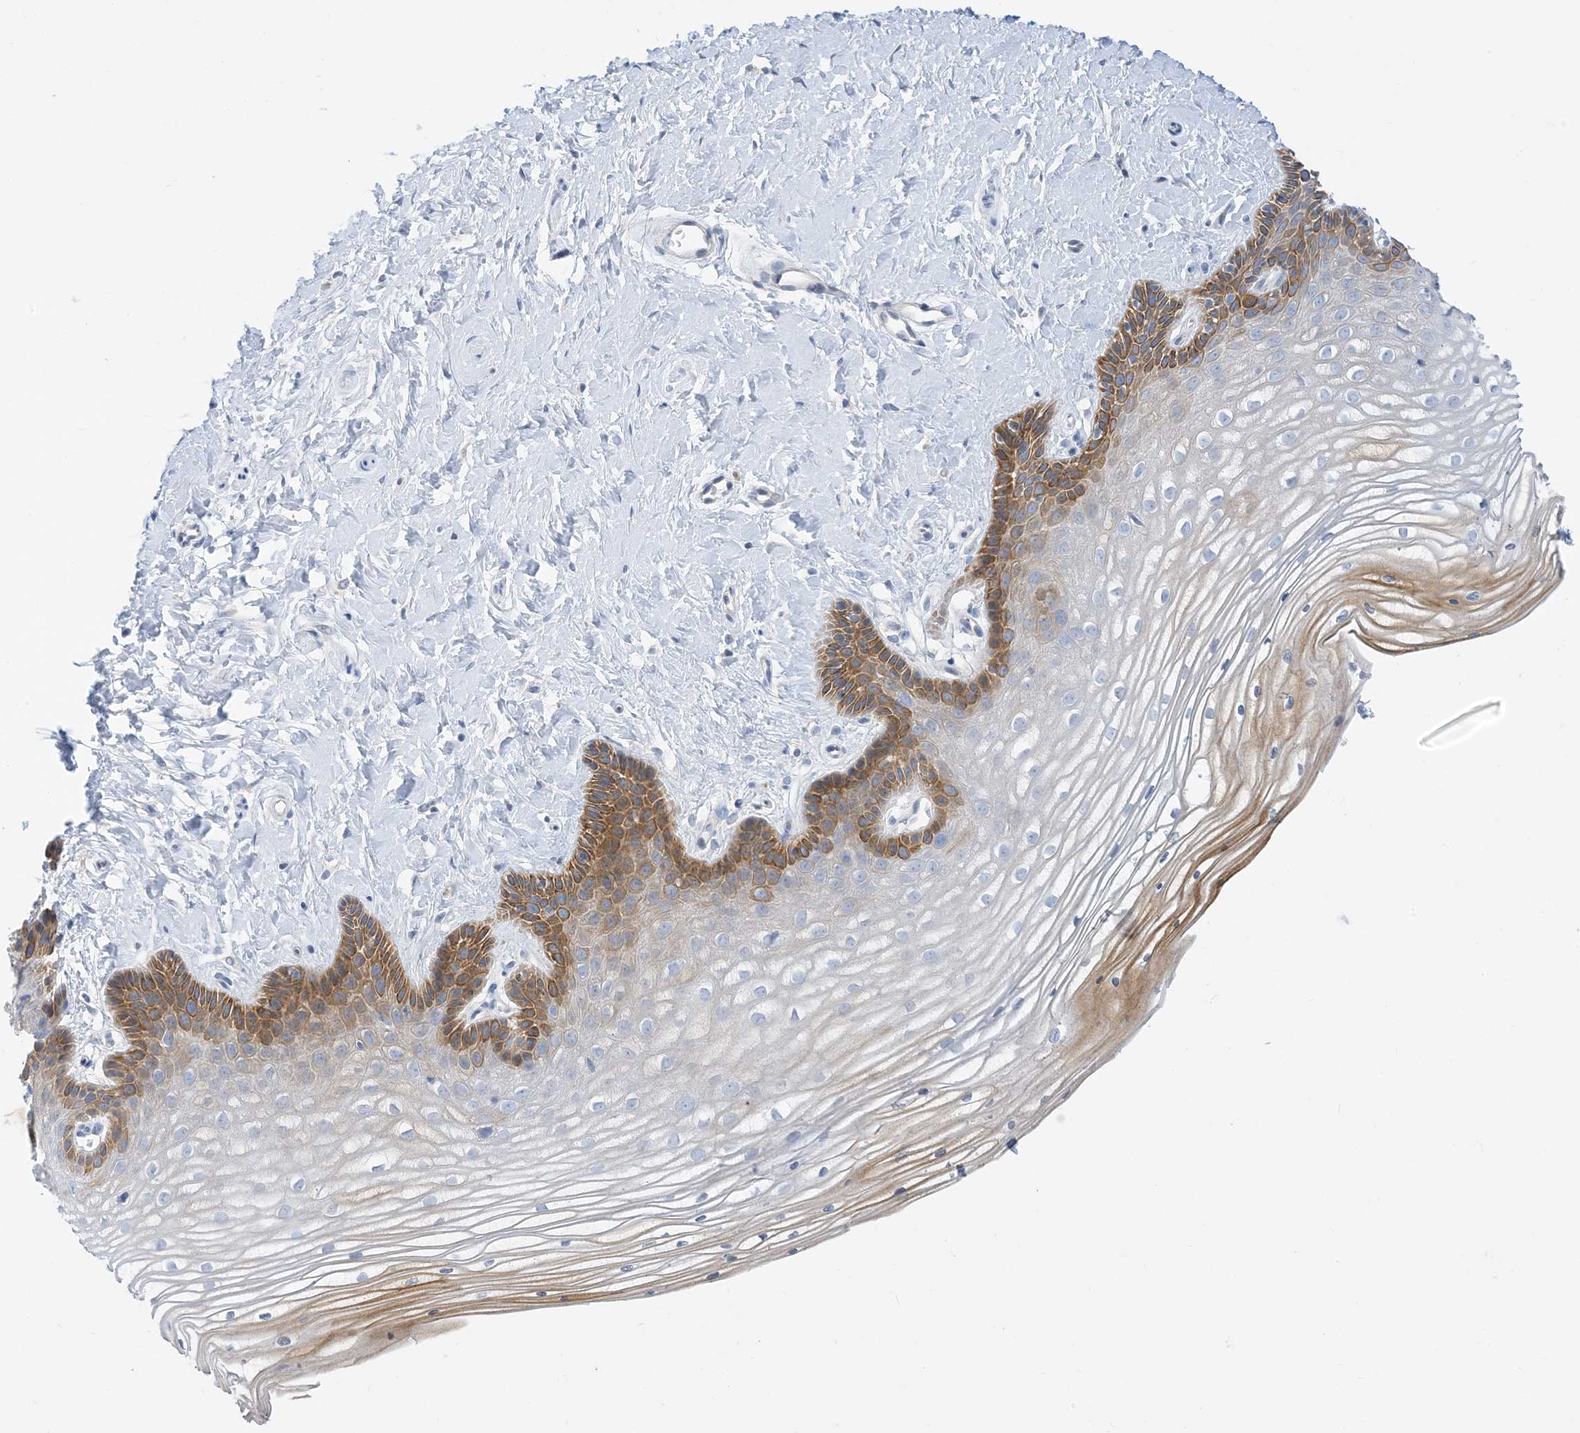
{"staining": {"intensity": "moderate", "quantity": ">75%", "location": "cytoplasmic/membranous"}, "tissue": "vagina", "cell_type": "Squamous epithelial cells", "image_type": "normal", "snomed": [{"axis": "morphology", "description": "Normal tissue, NOS"}, {"axis": "topography", "description": "Vagina"}, {"axis": "topography", "description": "Cervix"}], "caption": "Moderate cytoplasmic/membranous expression is identified in approximately >75% of squamous epithelial cells in benign vagina. (IHC, brightfield microscopy, high magnification).", "gene": "ZCCHC12", "patient": {"sex": "female", "age": 40}}